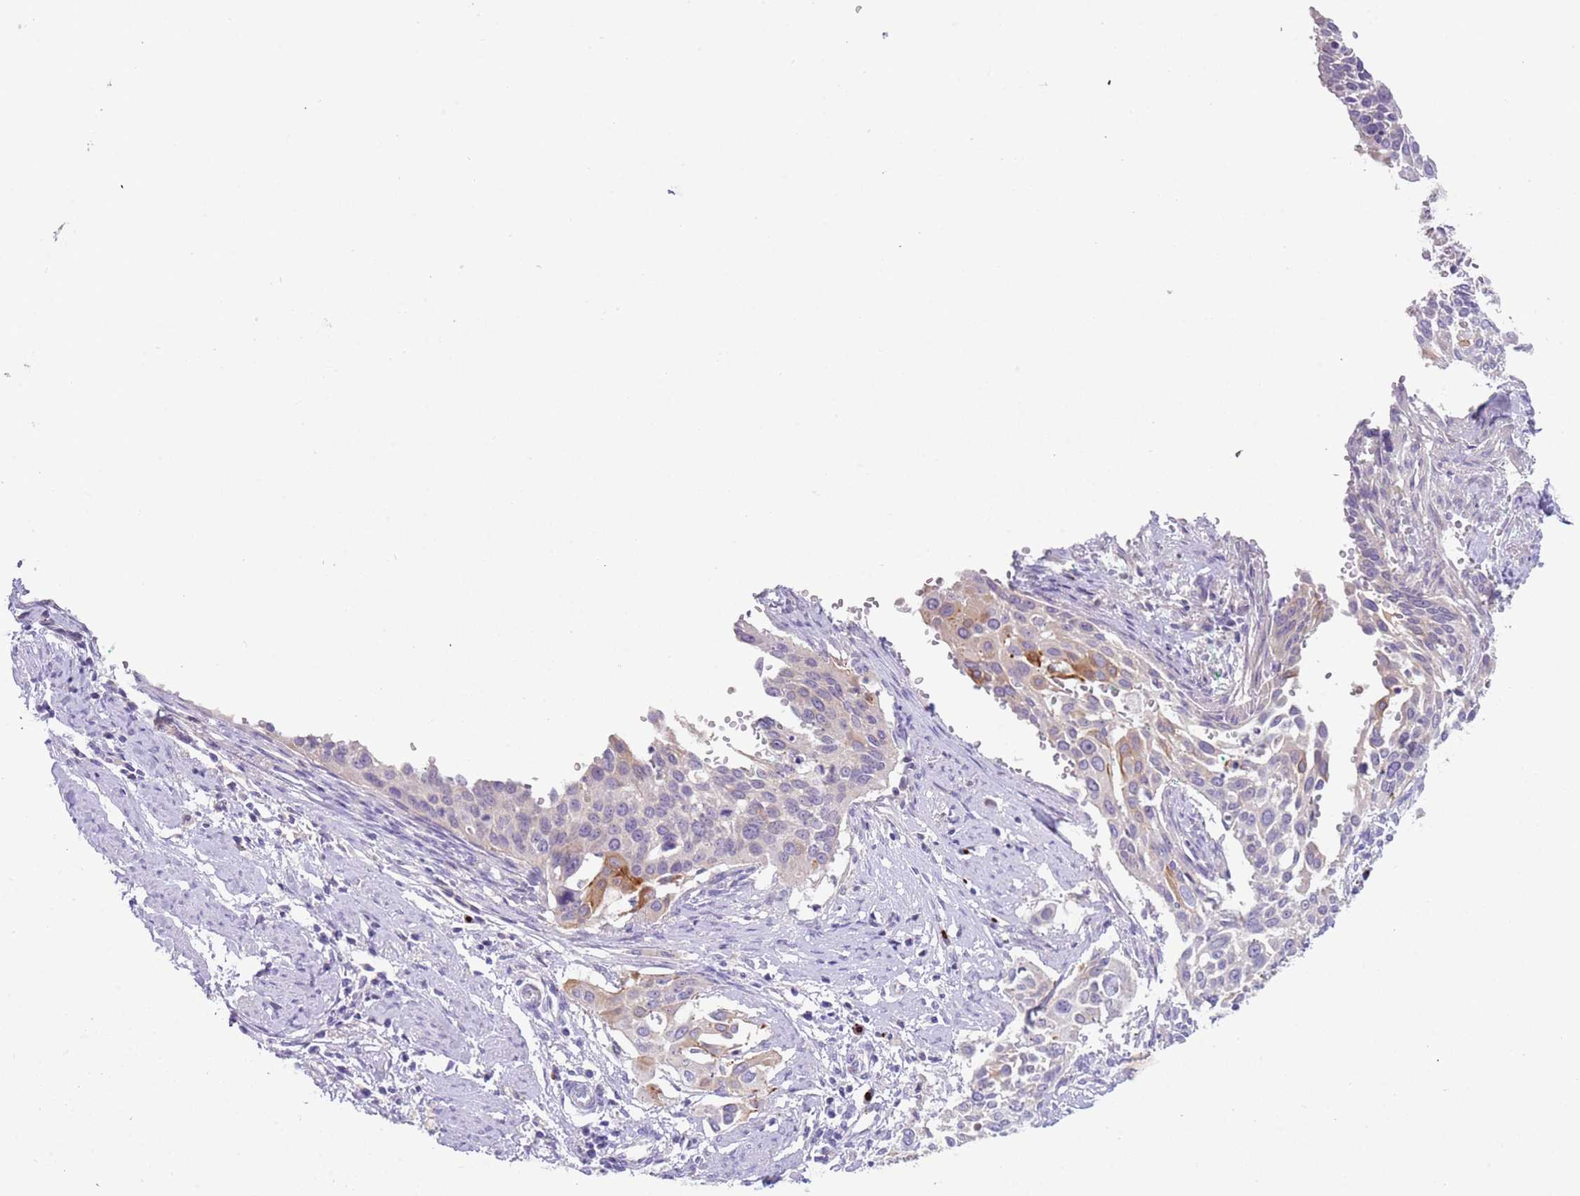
{"staining": {"intensity": "moderate", "quantity": "<25%", "location": "cytoplasmic/membranous"}, "tissue": "cervical cancer", "cell_type": "Tumor cells", "image_type": "cancer", "snomed": [{"axis": "morphology", "description": "Squamous cell carcinoma, NOS"}, {"axis": "topography", "description": "Cervix"}], "caption": "Cervical cancer (squamous cell carcinoma) stained for a protein (brown) demonstrates moderate cytoplasmic/membranous positive staining in approximately <25% of tumor cells.", "gene": "C2CD3", "patient": {"sex": "female", "age": 44}}